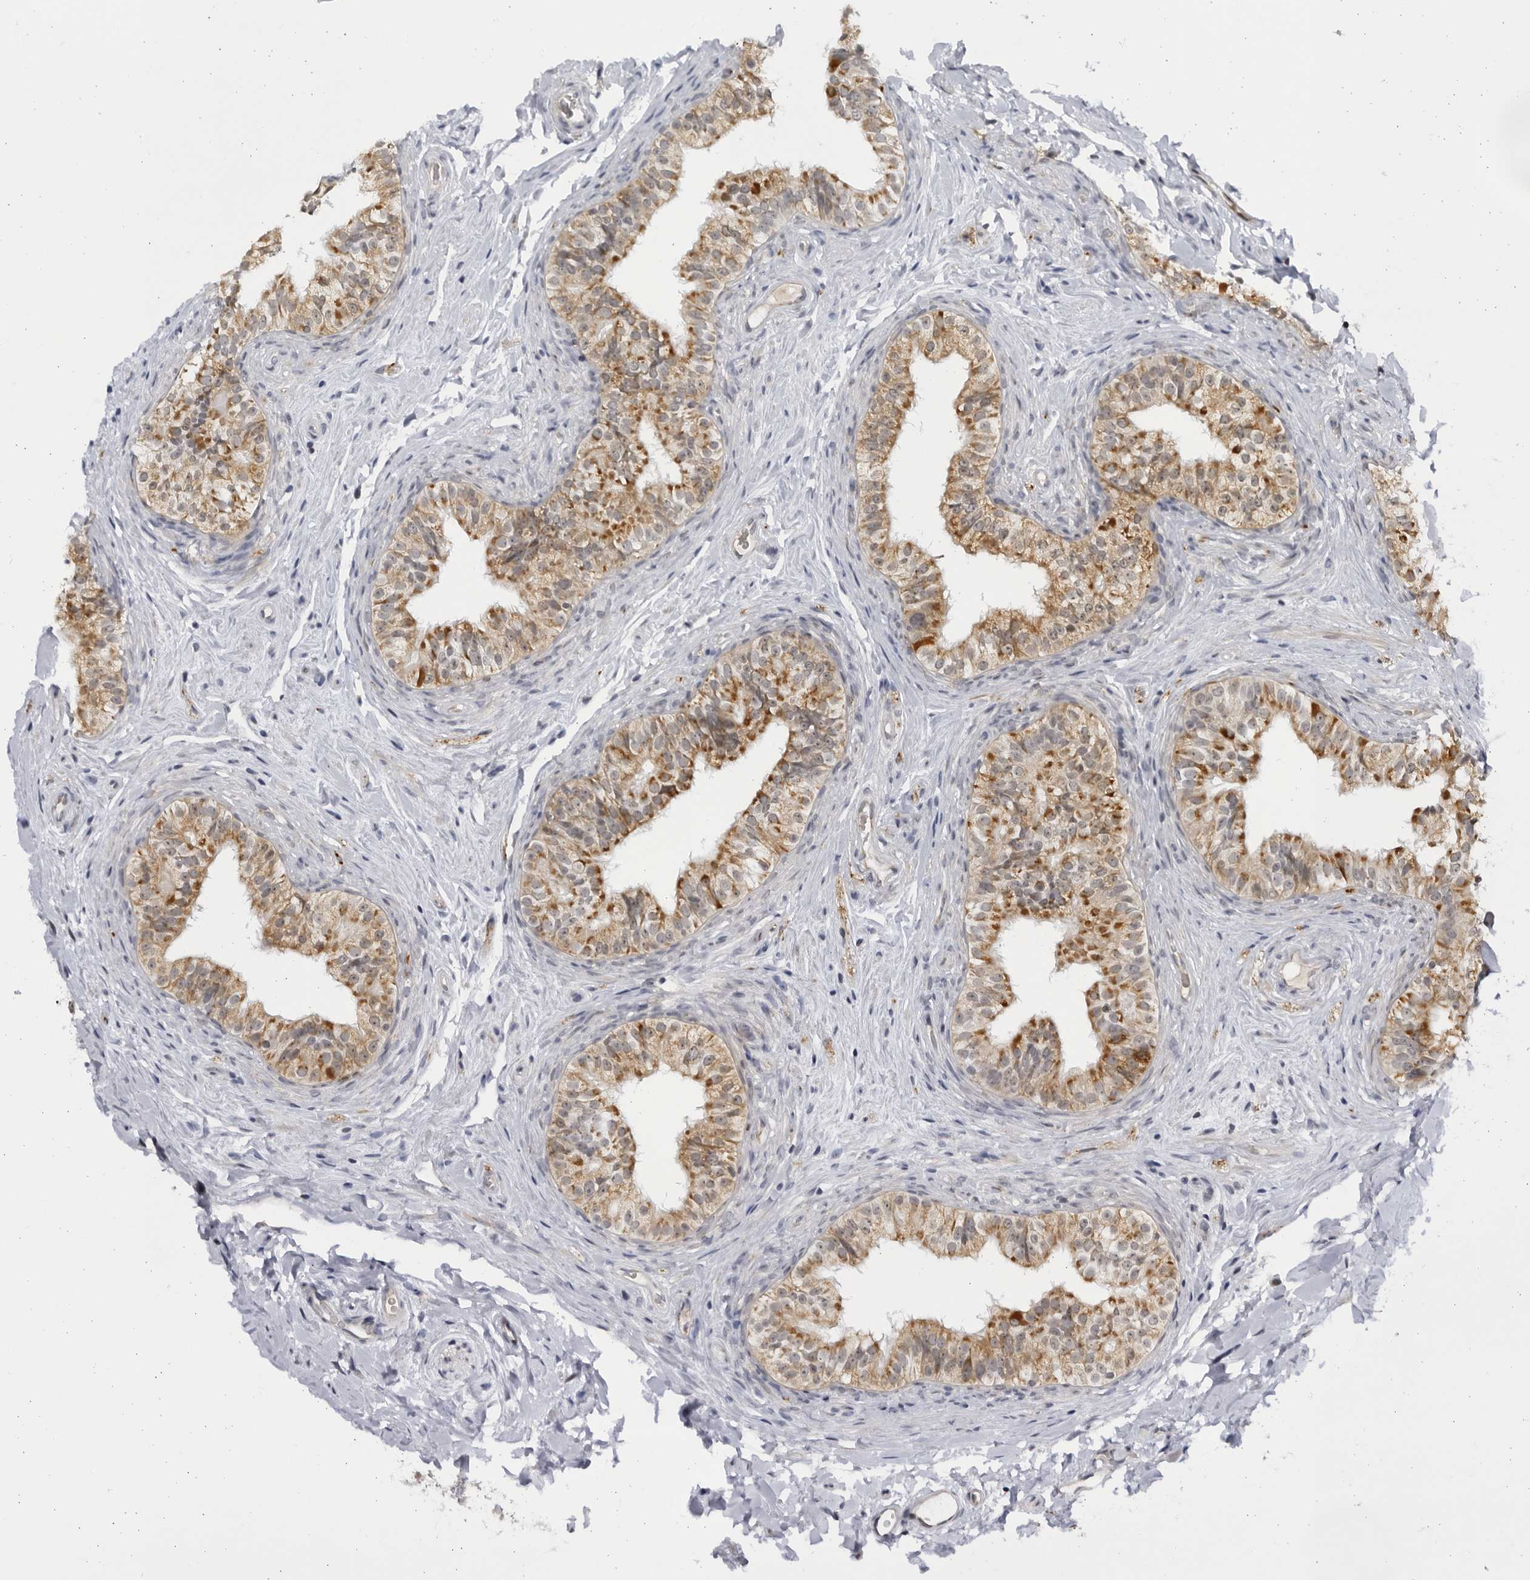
{"staining": {"intensity": "moderate", "quantity": ">75%", "location": "cytoplasmic/membranous"}, "tissue": "epididymis", "cell_type": "Glandular cells", "image_type": "normal", "snomed": [{"axis": "morphology", "description": "Normal tissue, NOS"}, {"axis": "topography", "description": "Epididymis"}], "caption": "Moderate cytoplasmic/membranous protein expression is identified in about >75% of glandular cells in epididymis.", "gene": "SLC25A22", "patient": {"sex": "male", "age": 49}}